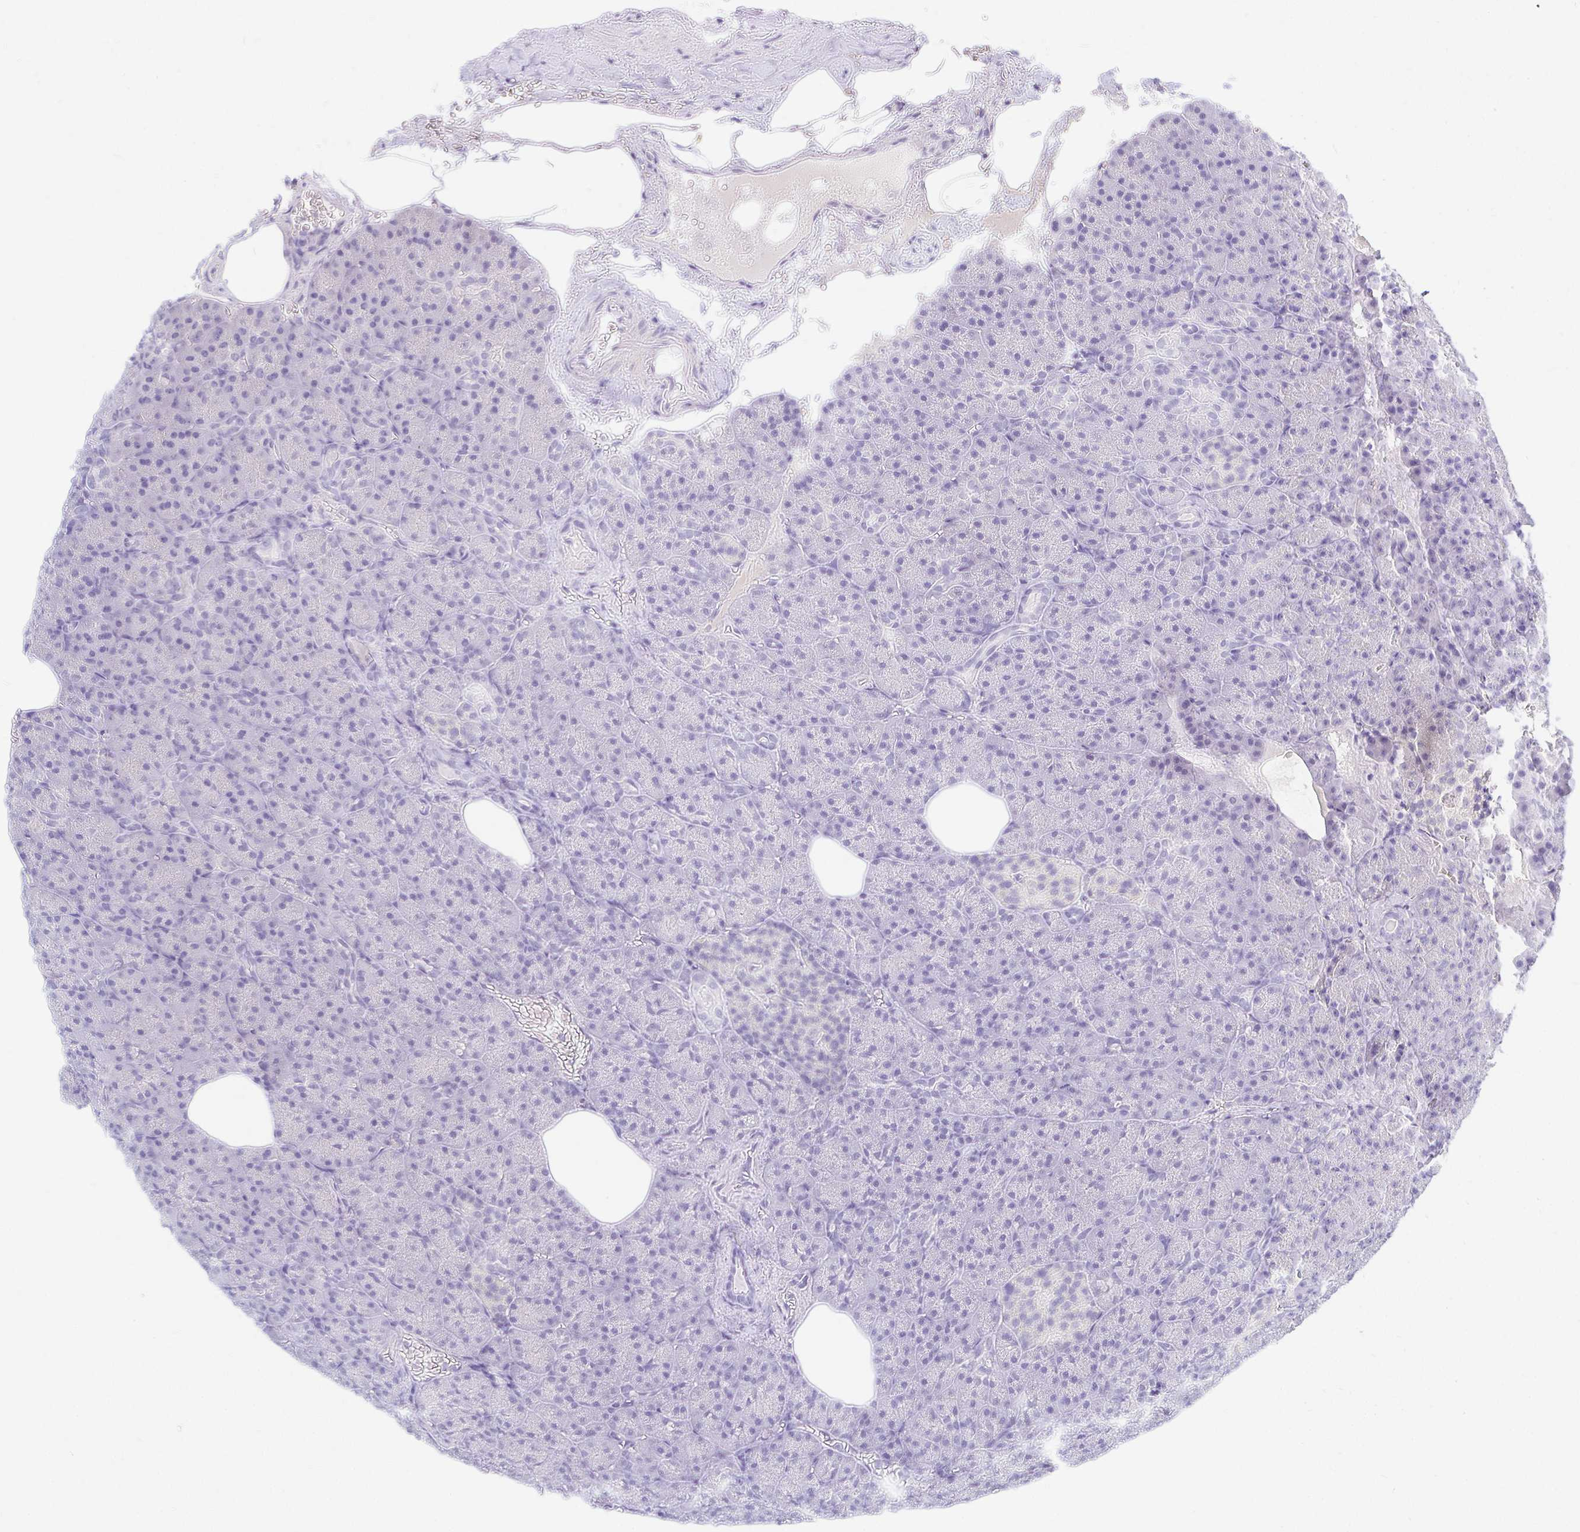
{"staining": {"intensity": "negative", "quantity": "none", "location": "none"}, "tissue": "pancreas", "cell_type": "Exocrine glandular cells", "image_type": "normal", "snomed": [{"axis": "morphology", "description": "Normal tissue, NOS"}, {"axis": "topography", "description": "Pancreas"}], "caption": "IHC of normal pancreas reveals no staining in exocrine glandular cells. (DAB IHC with hematoxylin counter stain).", "gene": "NR2E1", "patient": {"sex": "female", "age": 74}}